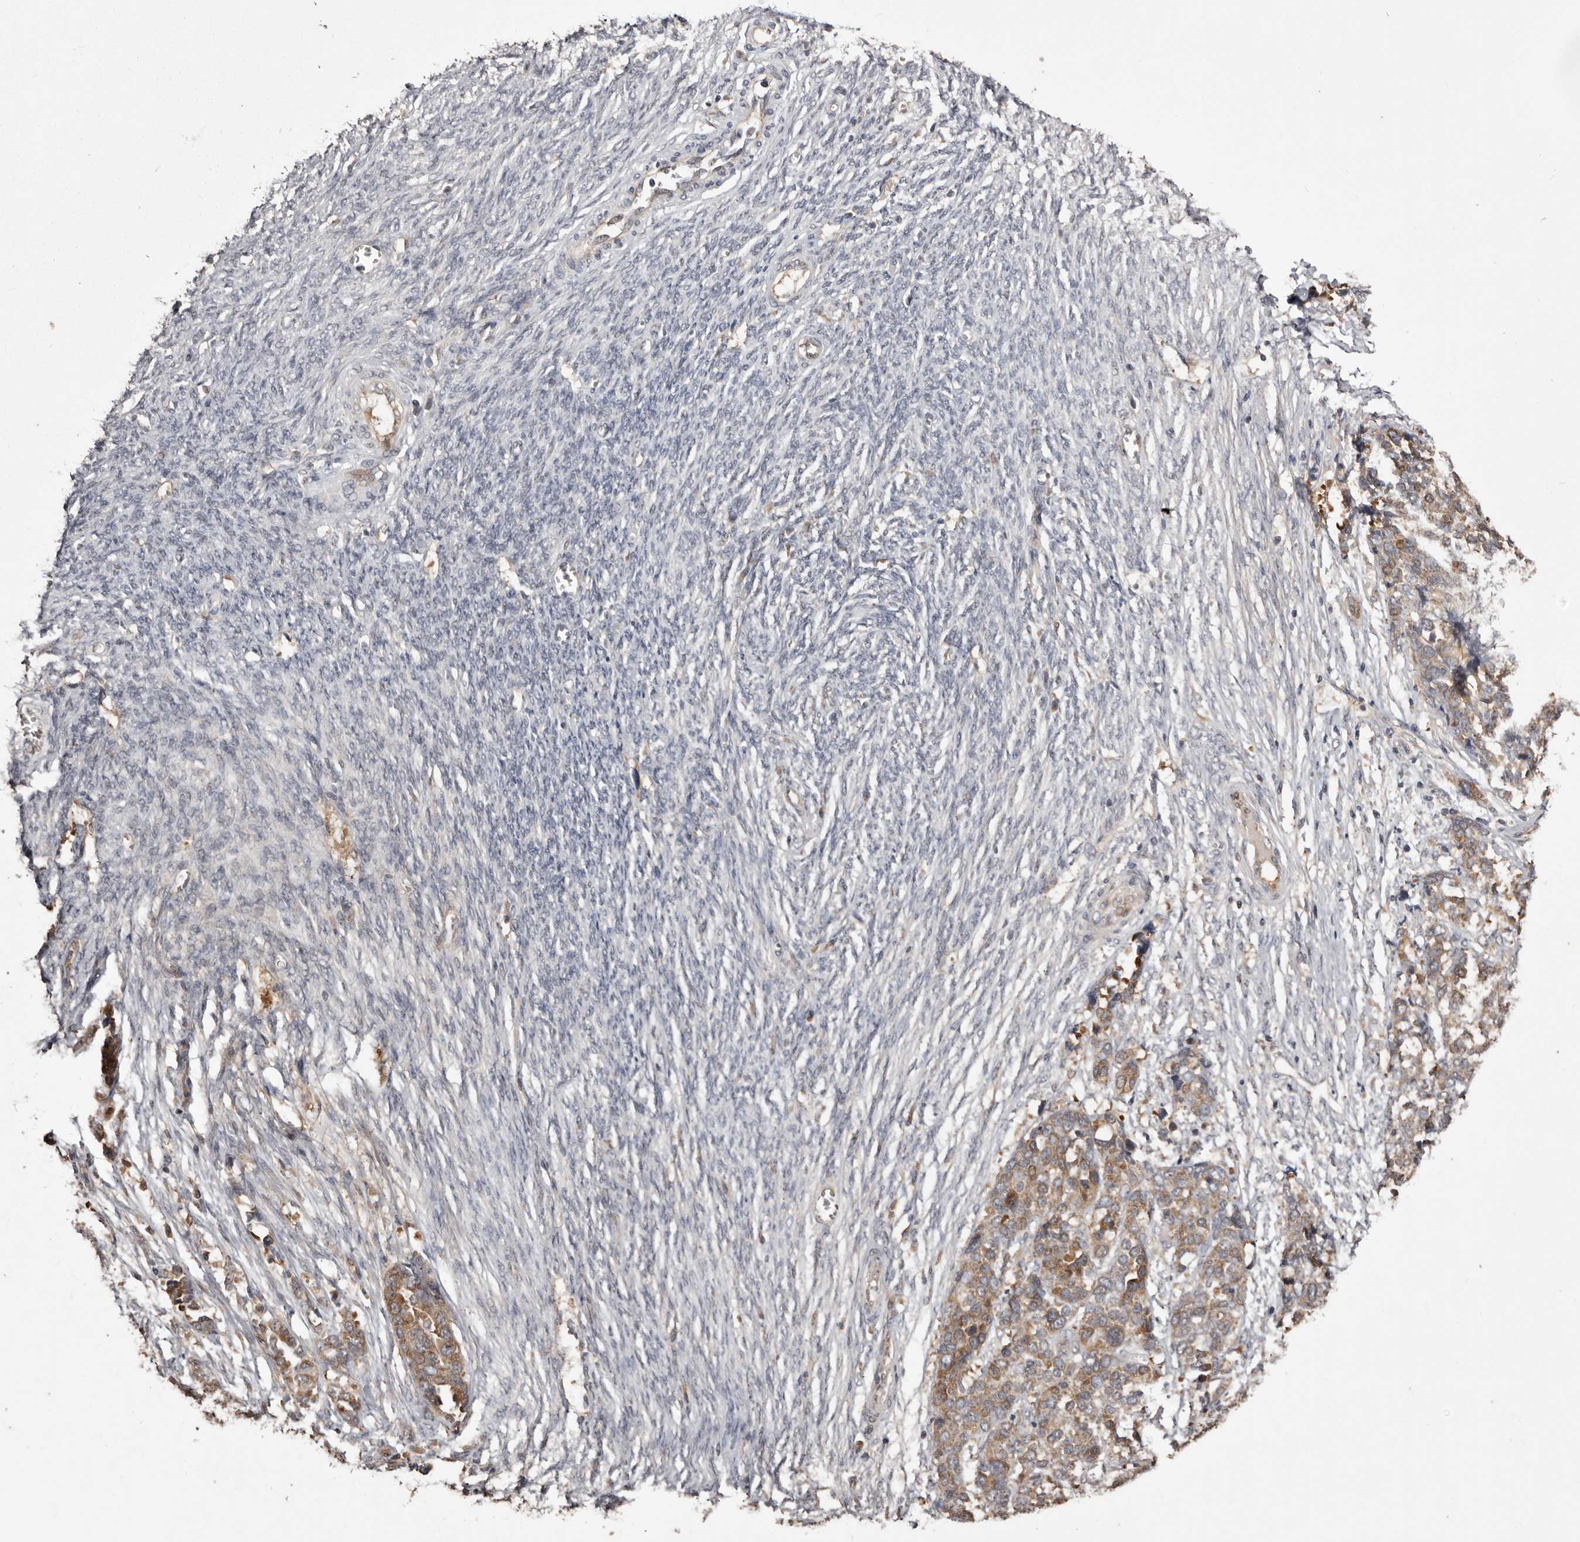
{"staining": {"intensity": "moderate", "quantity": ">75%", "location": "cytoplasmic/membranous"}, "tissue": "ovarian cancer", "cell_type": "Tumor cells", "image_type": "cancer", "snomed": [{"axis": "morphology", "description": "Cystadenocarcinoma, serous, NOS"}, {"axis": "topography", "description": "Ovary"}], "caption": "A medium amount of moderate cytoplasmic/membranous positivity is appreciated in about >75% of tumor cells in ovarian cancer (serous cystadenocarcinoma) tissue.", "gene": "DARS1", "patient": {"sex": "female", "age": 44}}